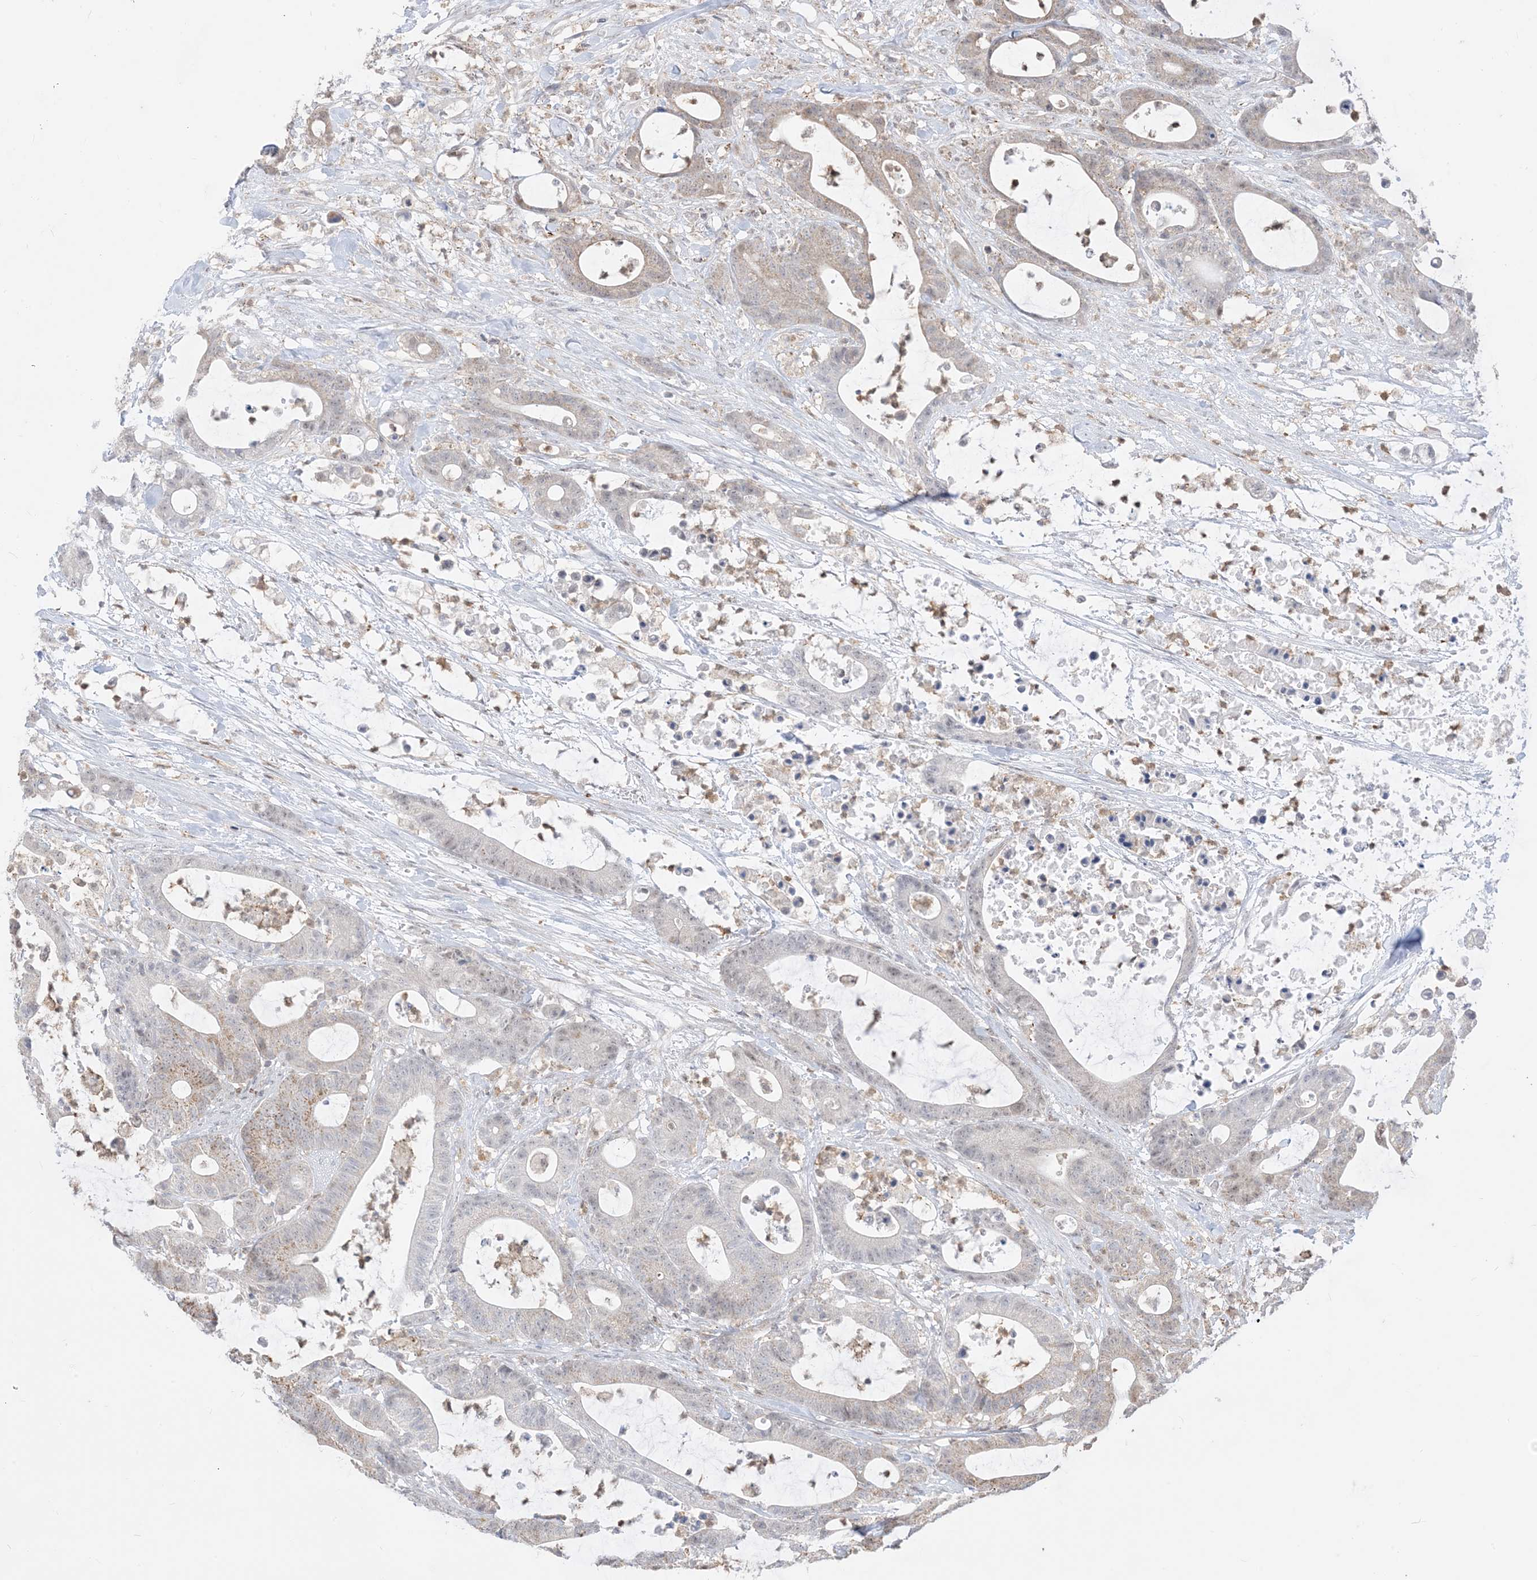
{"staining": {"intensity": "weak", "quantity": "25%-75%", "location": "cytoplasmic/membranous"}, "tissue": "colorectal cancer", "cell_type": "Tumor cells", "image_type": "cancer", "snomed": [{"axis": "morphology", "description": "Adenocarcinoma, NOS"}, {"axis": "topography", "description": "Colon"}], "caption": "Brown immunohistochemical staining in adenocarcinoma (colorectal) shows weak cytoplasmic/membranous positivity in approximately 25%-75% of tumor cells. (DAB (3,3'-diaminobenzidine) IHC, brown staining for protein, blue staining for nuclei).", "gene": "KANSL3", "patient": {"sex": "female", "age": 84}}